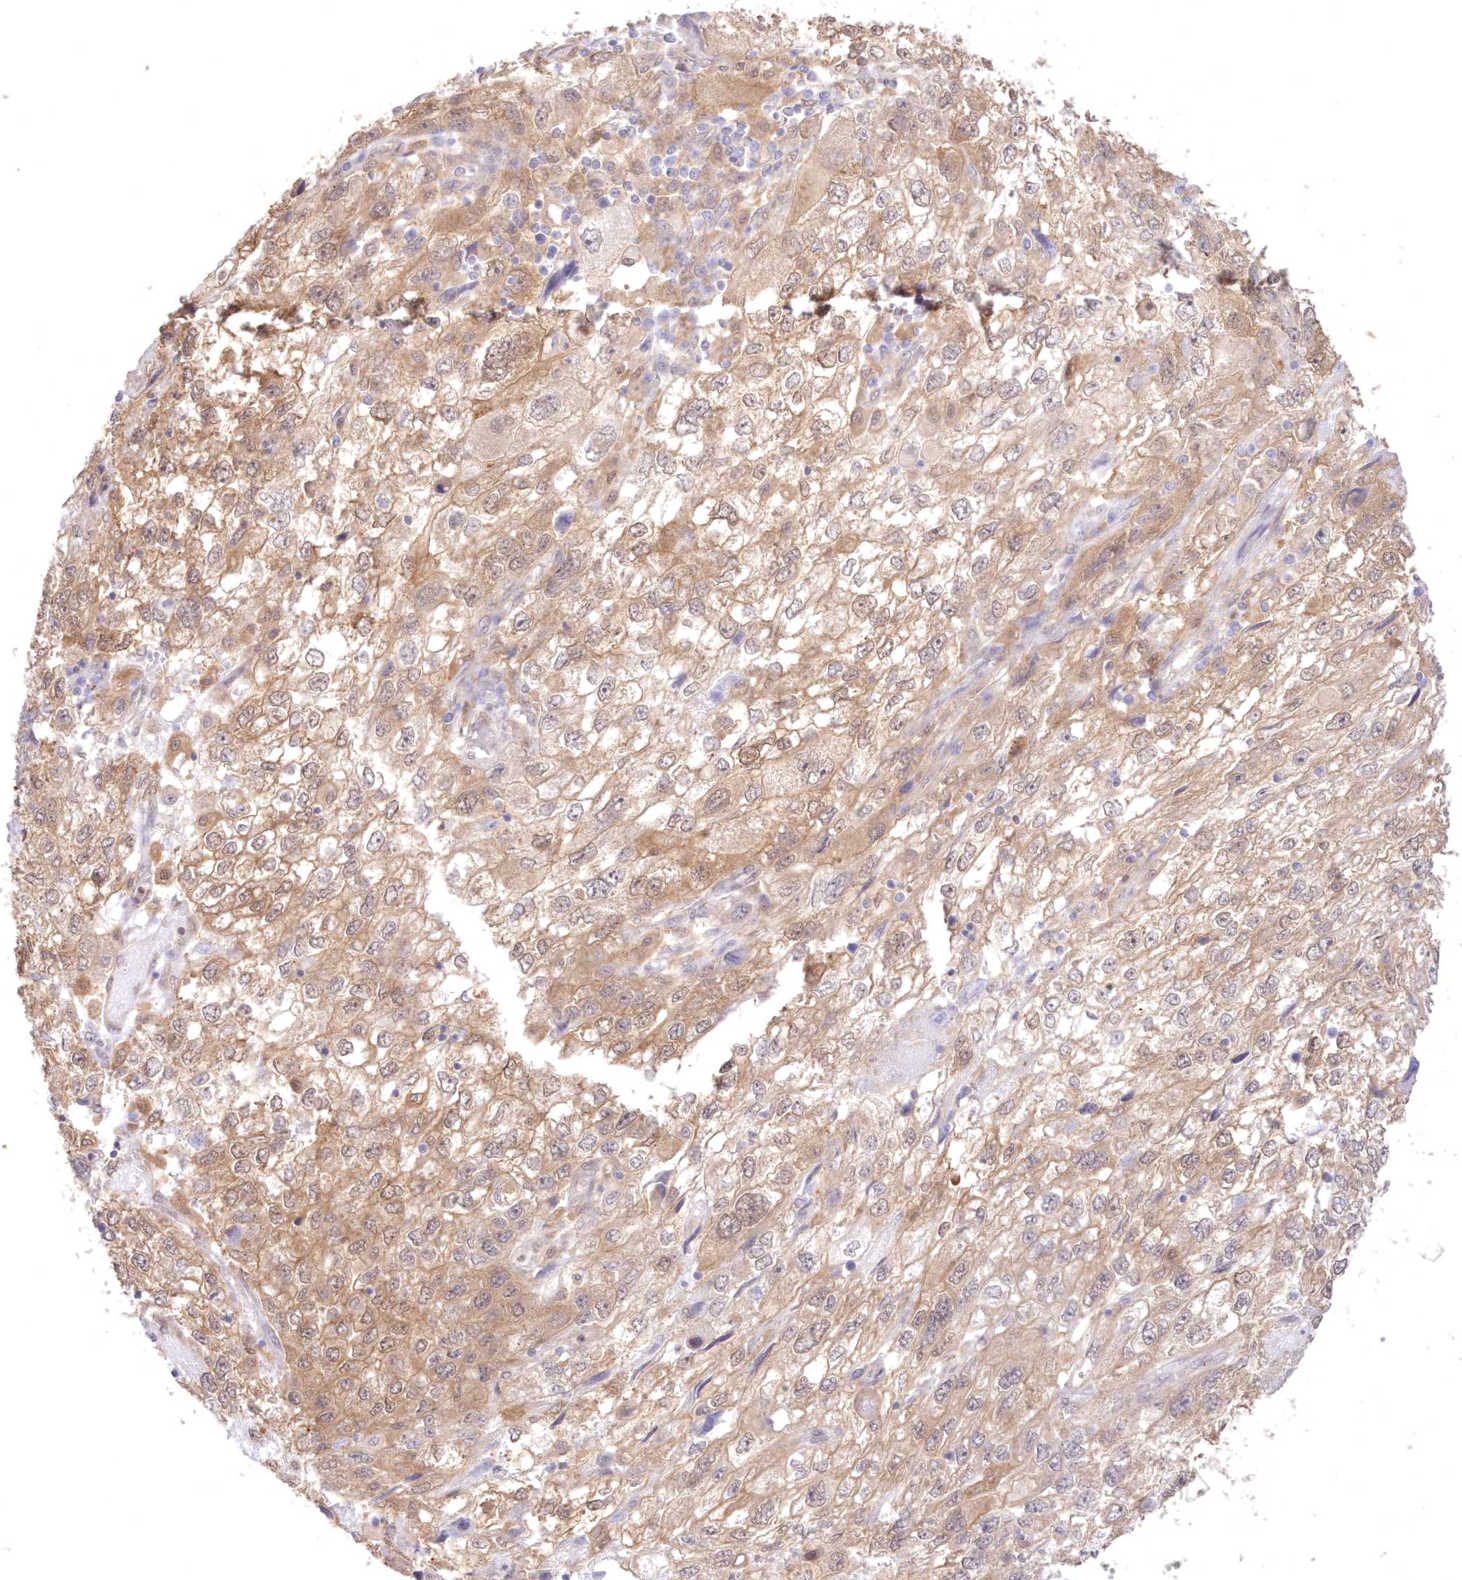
{"staining": {"intensity": "moderate", "quantity": ">75%", "location": "cytoplasmic/membranous"}, "tissue": "endometrial cancer", "cell_type": "Tumor cells", "image_type": "cancer", "snomed": [{"axis": "morphology", "description": "Adenocarcinoma, NOS"}, {"axis": "topography", "description": "Endometrium"}], "caption": "Endometrial adenocarcinoma stained with DAB IHC demonstrates medium levels of moderate cytoplasmic/membranous staining in about >75% of tumor cells.", "gene": "RNPEP", "patient": {"sex": "female", "age": 49}}